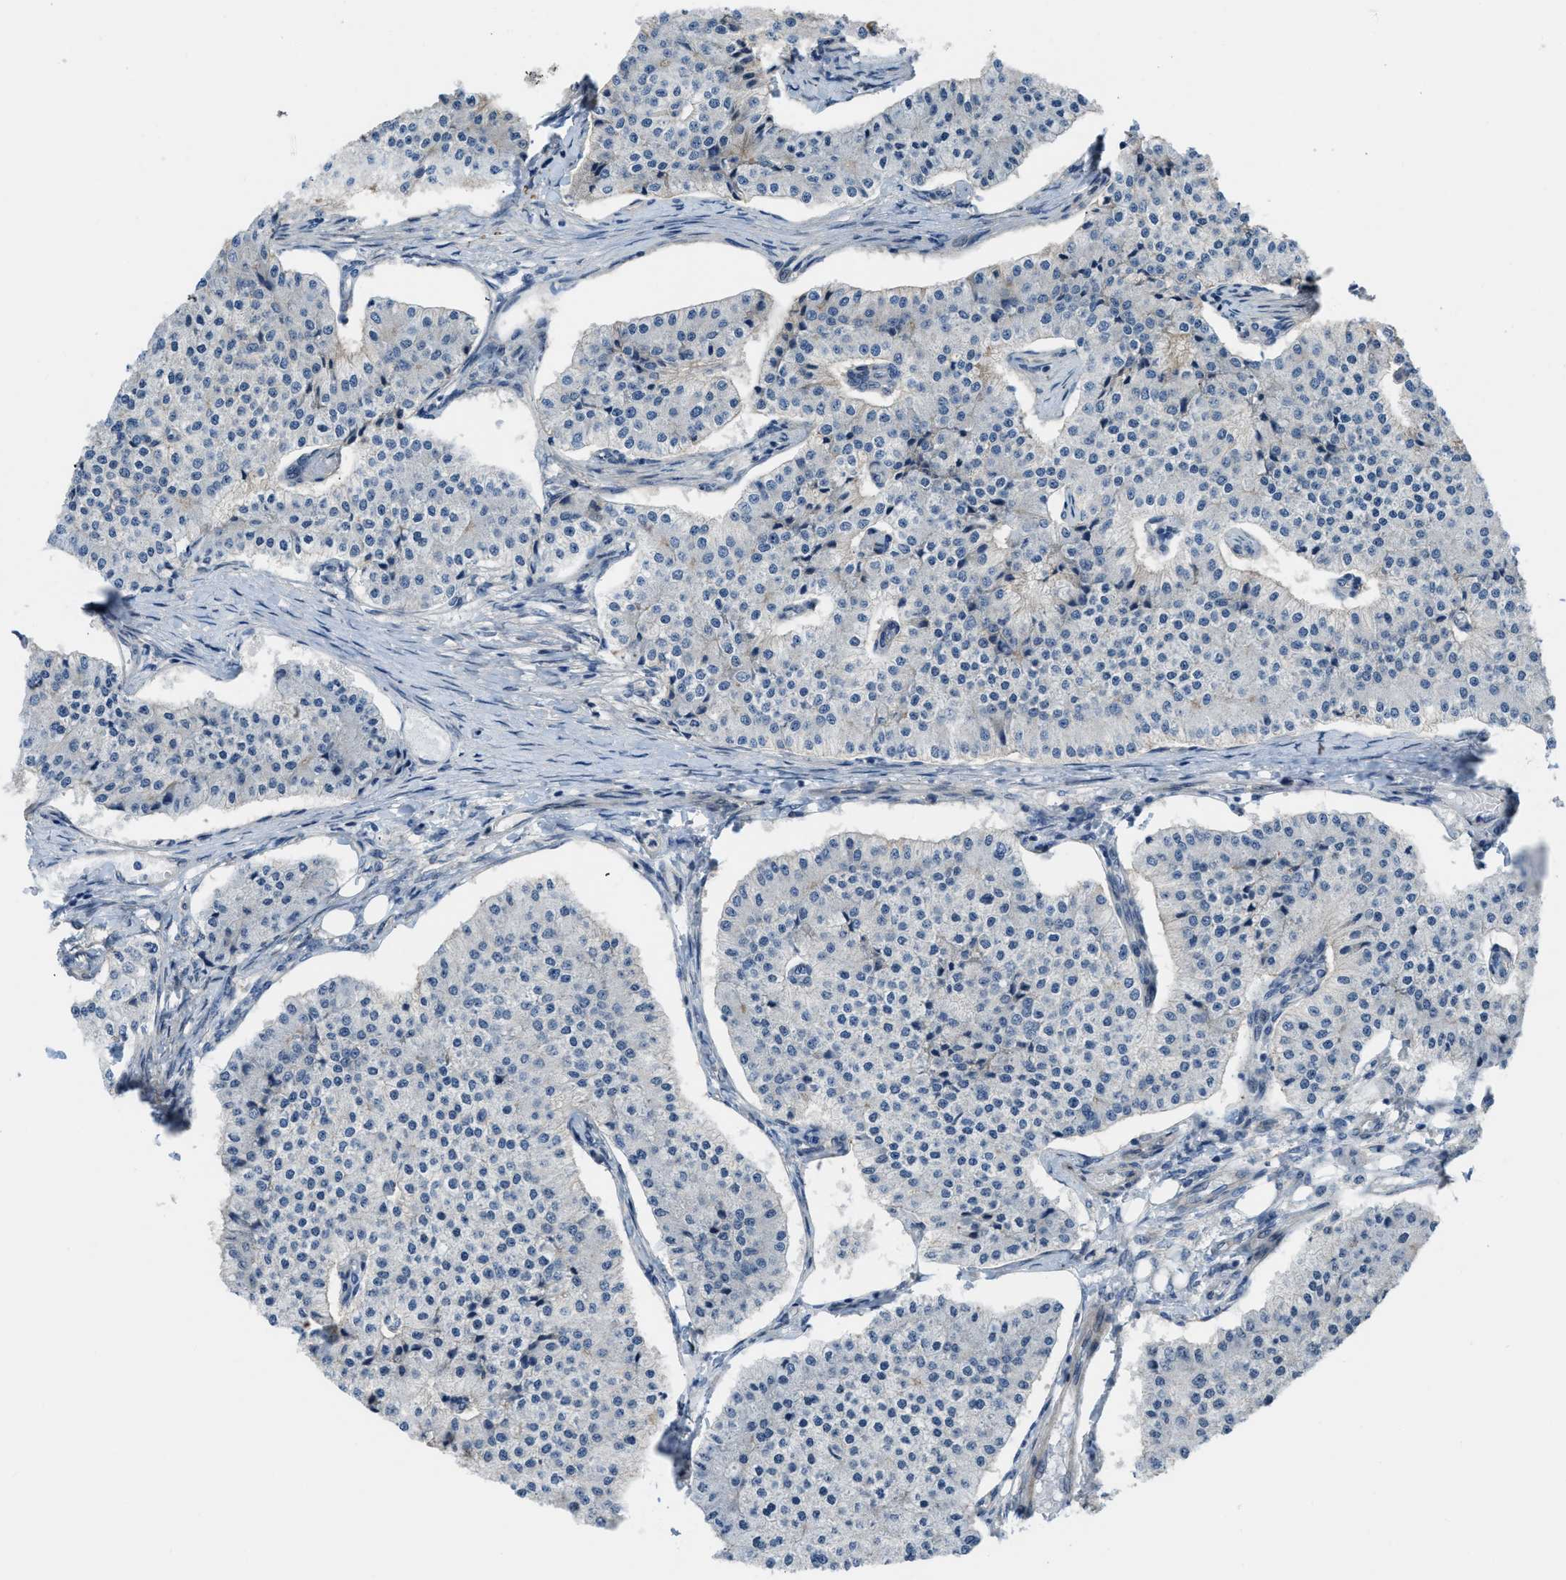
{"staining": {"intensity": "negative", "quantity": "none", "location": "none"}, "tissue": "carcinoid", "cell_type": "Tumor cells", "image_type": "cancer", "snomed": [{"axis": "morphology", "description": "Carcinoid, malignant, NOS"}, {"axis": "topography", "description": "Colon"}], "caption": "Micrograph shows no significant protein positivity in tumor cells of carcinoid. (DAB IHC, high magnification).", "gene": "MYO18A", "patient": {"sex": "female", "age": 52}}